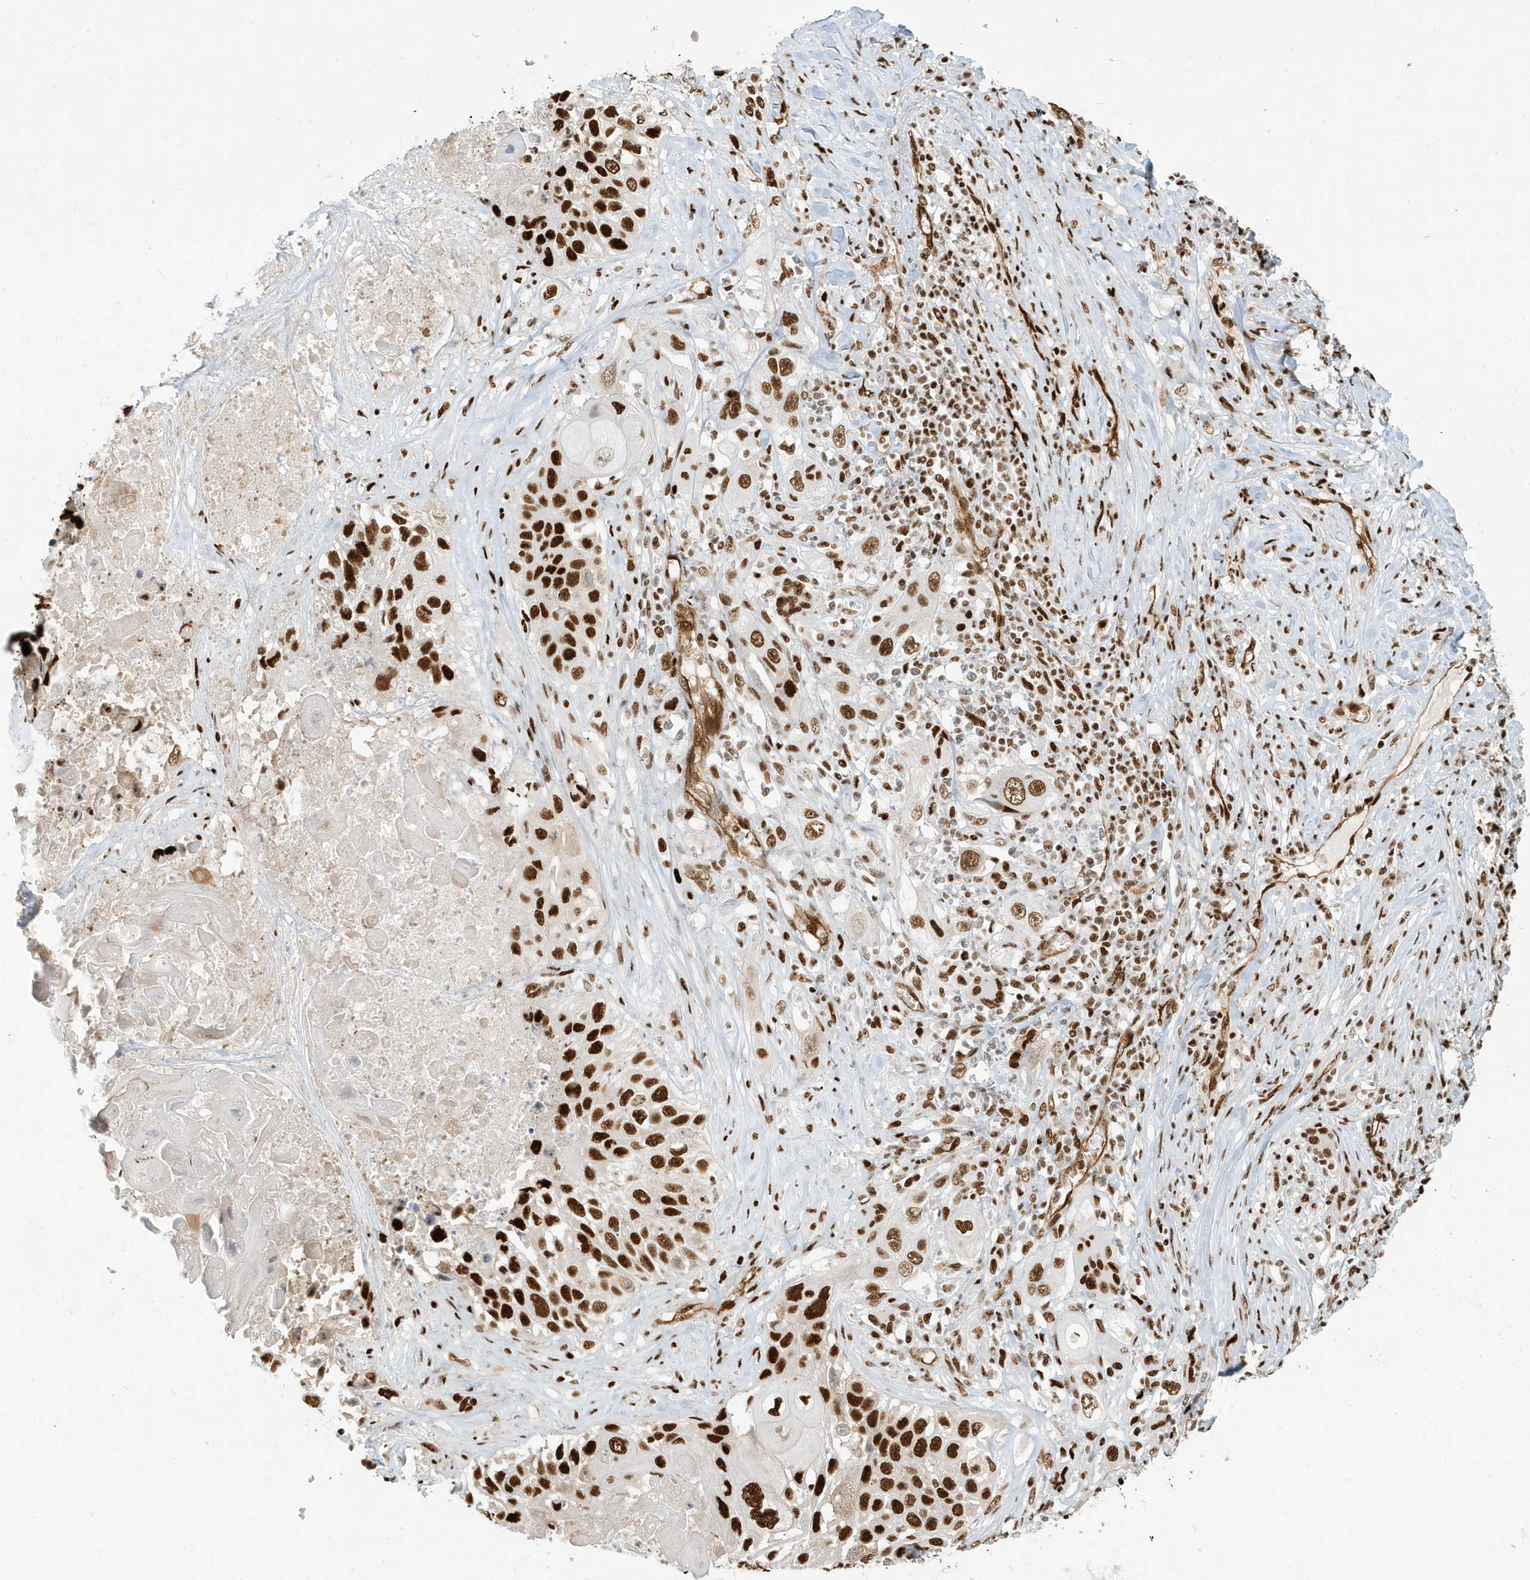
{"staining": {"intensity": "strong", "quantity": ">75%", "location": "nuclear"}, "tissue": "lung cancer", "cell_type": "Tumor cells", "image_type": "cancer", "snomed": [{"axis": "morphology", "description": "Squamous cell carcinoma, NOS"}, {"axis": "topography", "description": "Lung"}], "caption": "Lung cancer (squamous cell carcinoma) was stained to show a protein in brown. There is high levels of strong nuclear expression in approximately >75% of tumor cells. Using DAB (brown) and hematoxylin (blue) stains, captured at high magnification using brightfield microscopy.", "gene": "CKS2", "patient": {"sex": "male", "age": 61}}